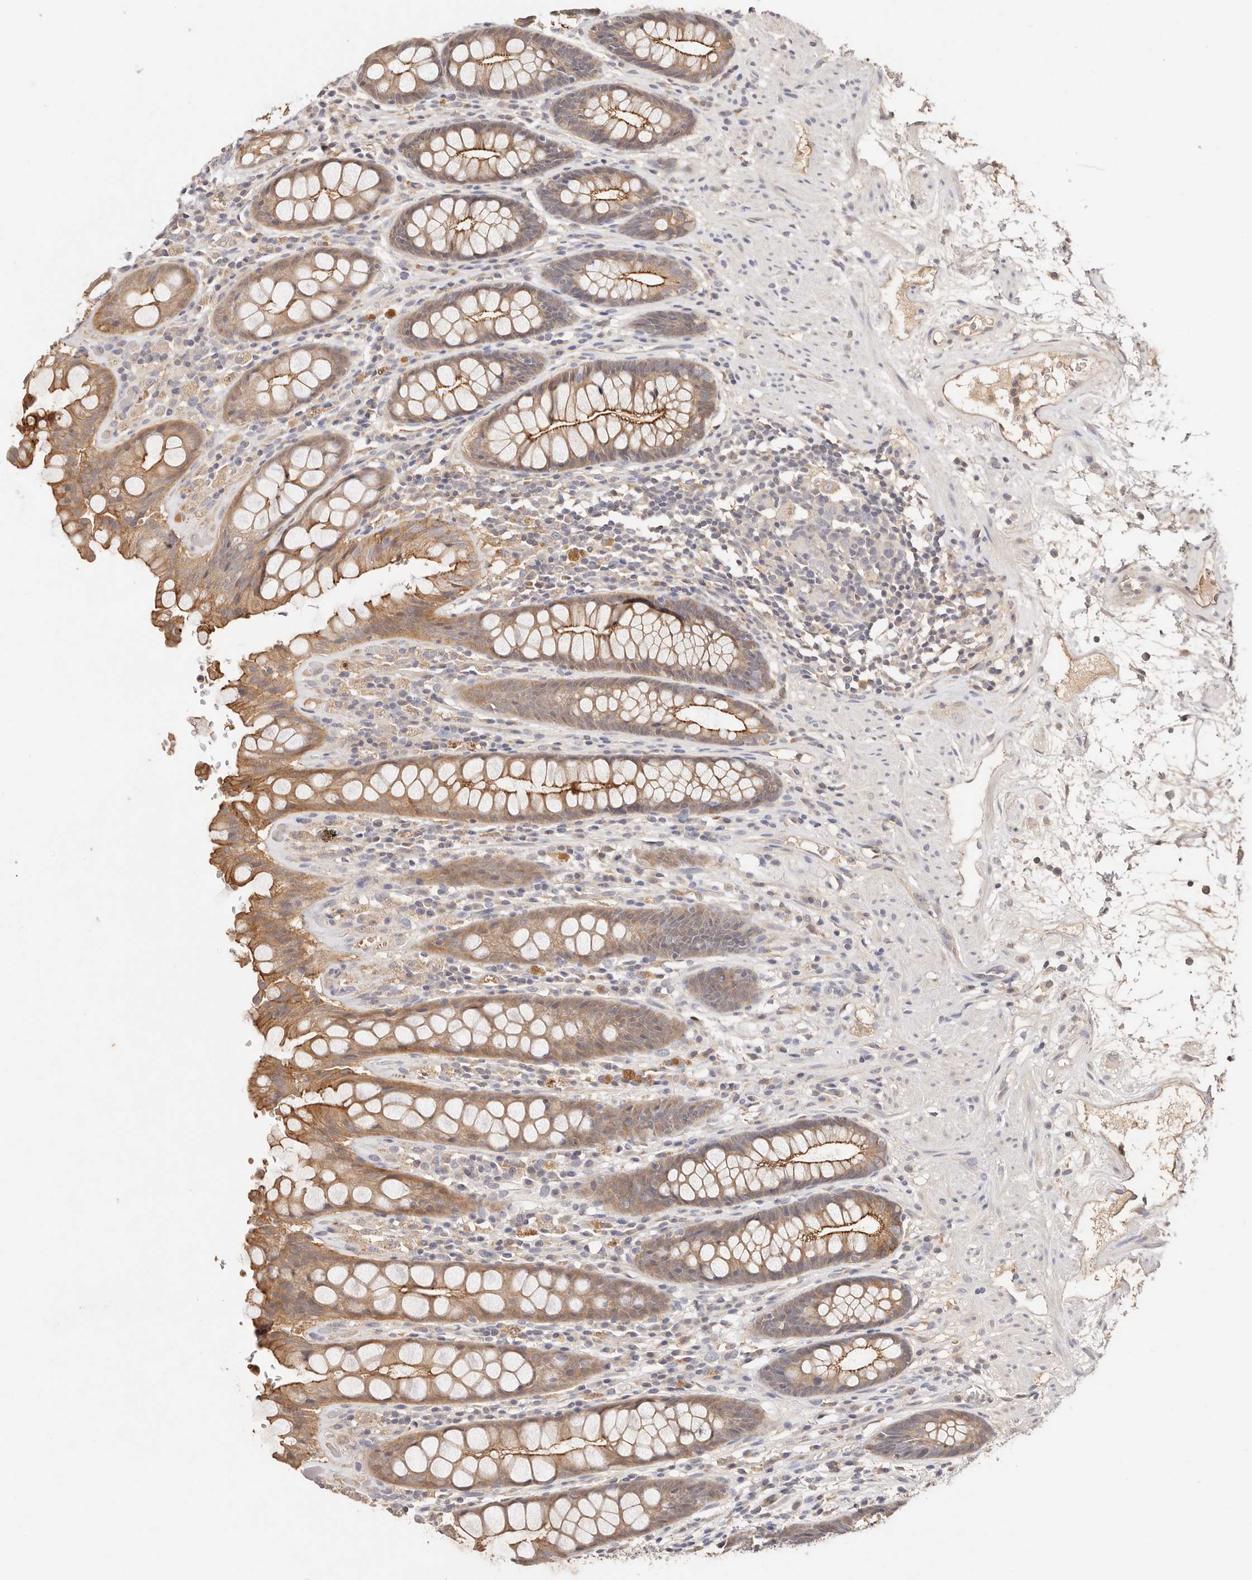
{"staining": {"intensity": "moderate", "quantity": ">75%", "location": "cytoplasmic/membranous"}, "tissue": "rectum", "cell_type": "Glandular cells", "image_type": "normal", "snomed": [{"axis": "morphology", "description": "Normal tissue, NOS"}, {"axis": "topography", "description": "Rectum"}], "caption": "Protein expression analysis of unremarkable human rectum reveals moderate cytoplasmic/membranous staining in approximately >75% of glandular cells.", "gene": "CXADR", "patient": {"sex": "male", "age": 64}}